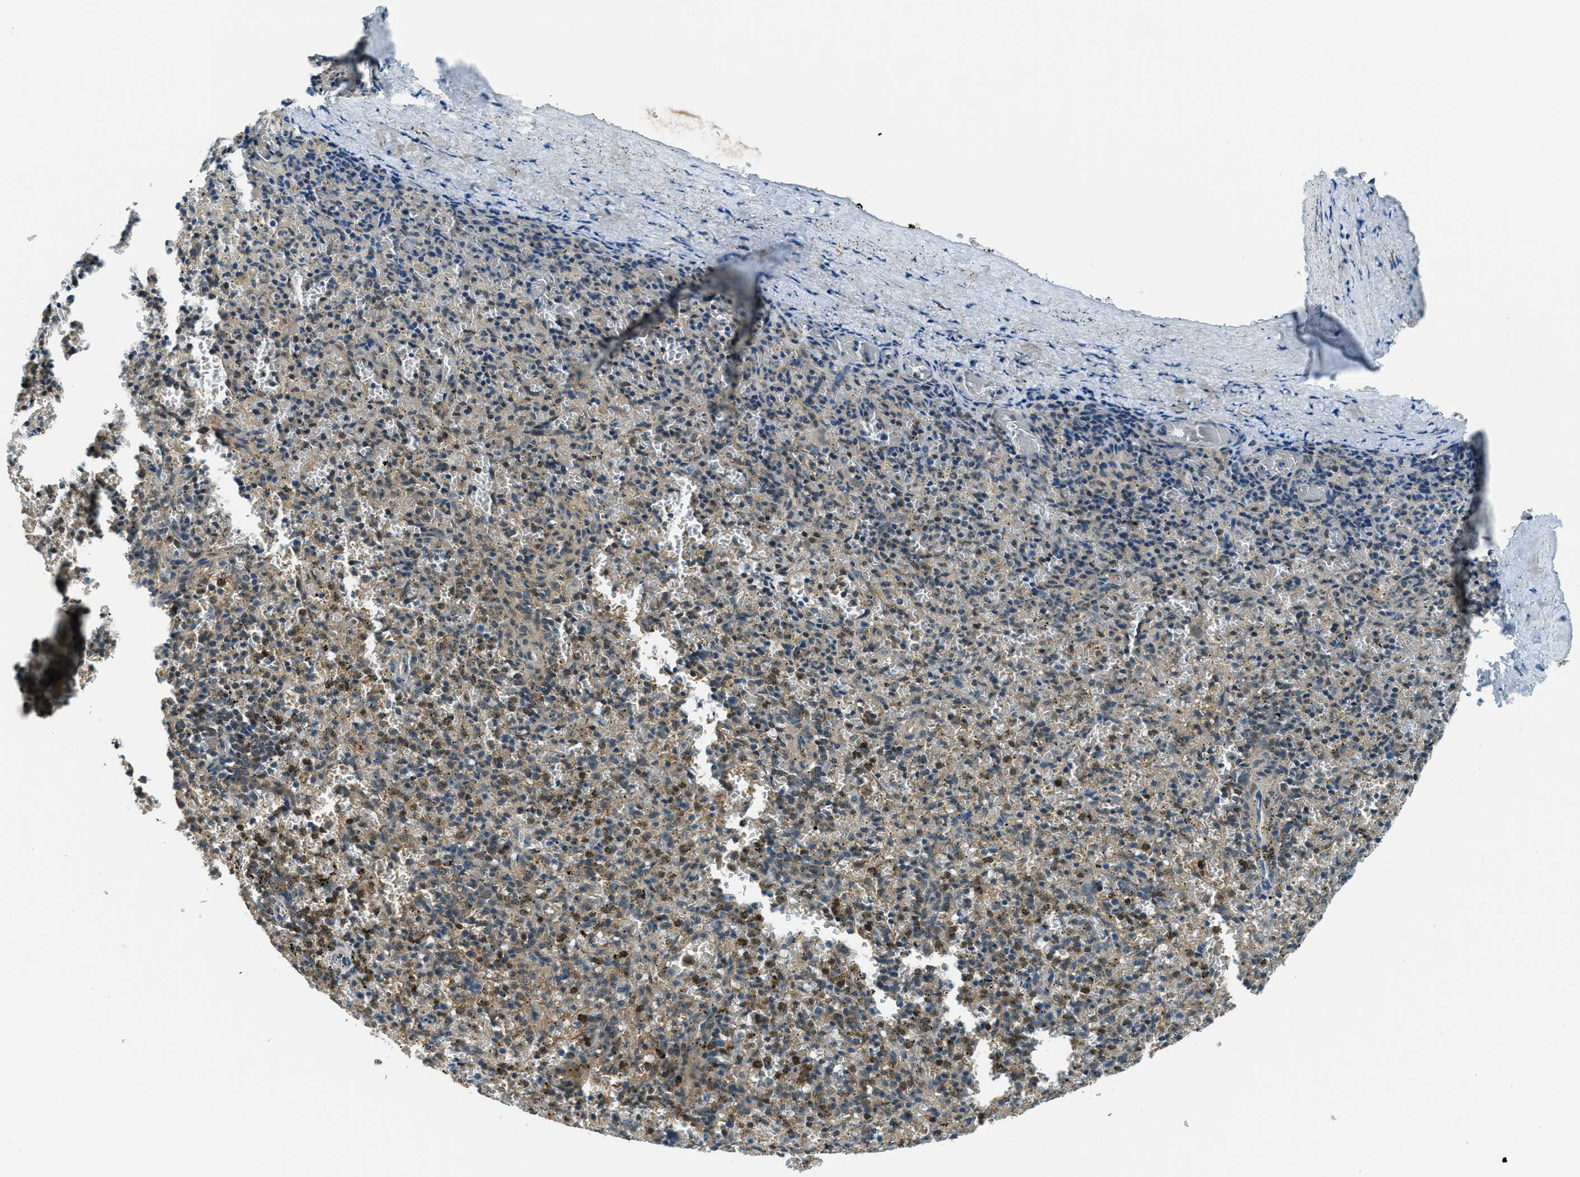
{"staining": {"intensity": "moderate", "quantity": ">75%", "location": "cytoplasmic/membranous"}, "tissue": "spleen", "cell_type": "Cells in red pulp", "image_type": "normal", "snomed": [{"axis": "morphology", "description": "Normal tissue, NOS"}, {"axis": "topography", "description": "Spleen"}], "caption": "Moderate cytoplasmic/membranous expression for a protein is appreciated in approximately >75% of cells in red pulp of unremarkable spleen using IHC.", "gene": "HEBP2", "patient": {"sex": "male", "age": 72}}